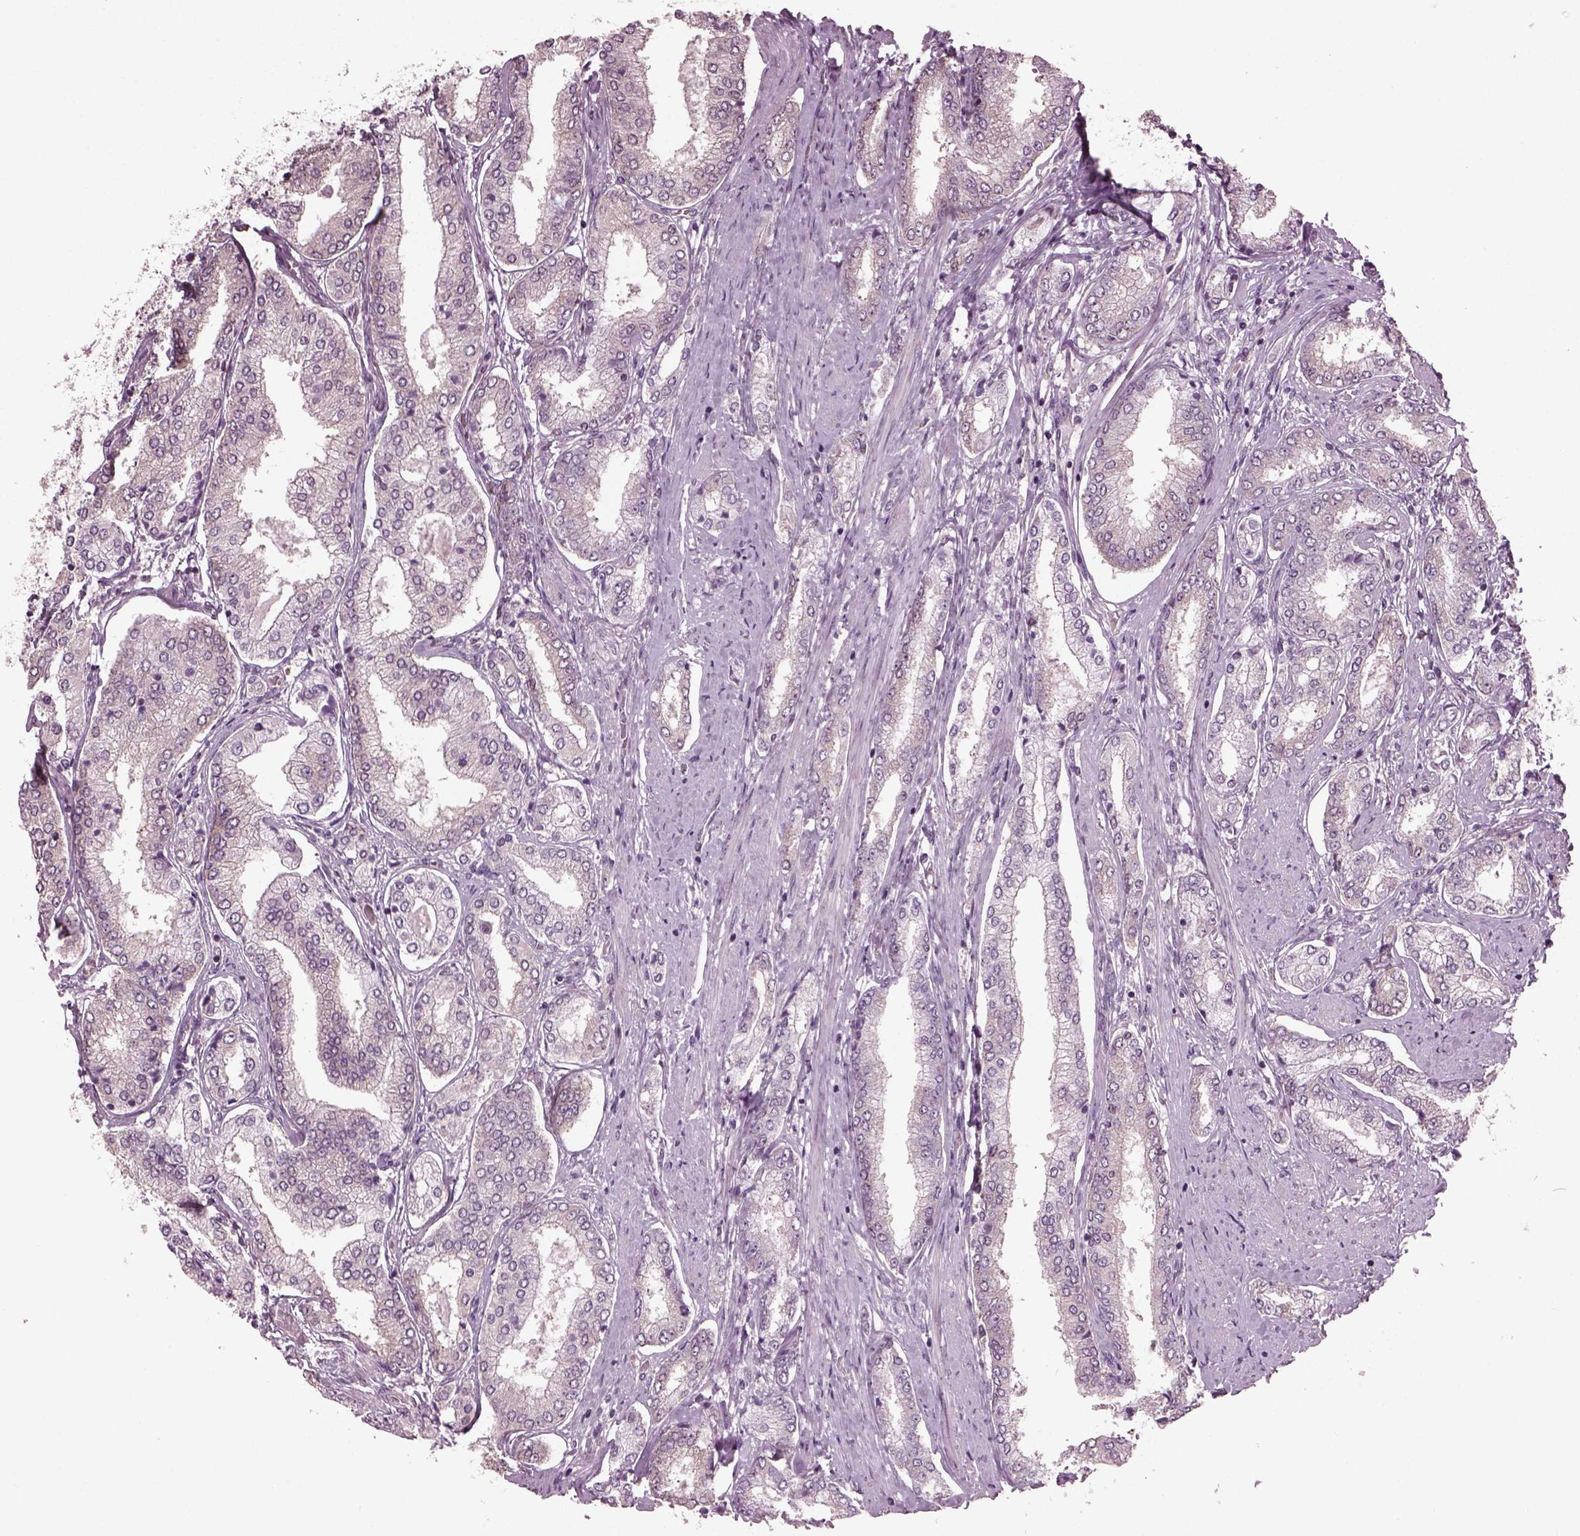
{"staining": {"intensity": "negative", "quantity": "none", "location": "none"}, "tissue": "prostate cancer", "cell_type": "Tumor cells", "image_type": "cancer", "snomed": [{"axis": "morphology", "description": "Adenocarcinoma, NOS"}, {"axis": "topography", "description": "Prostate"}], "caption": "Protein analysis of prostate cancer shows no significant positivity in tumor cells.", "gene": "CABP5", "patient": {"sex": "male", "age": 63}}